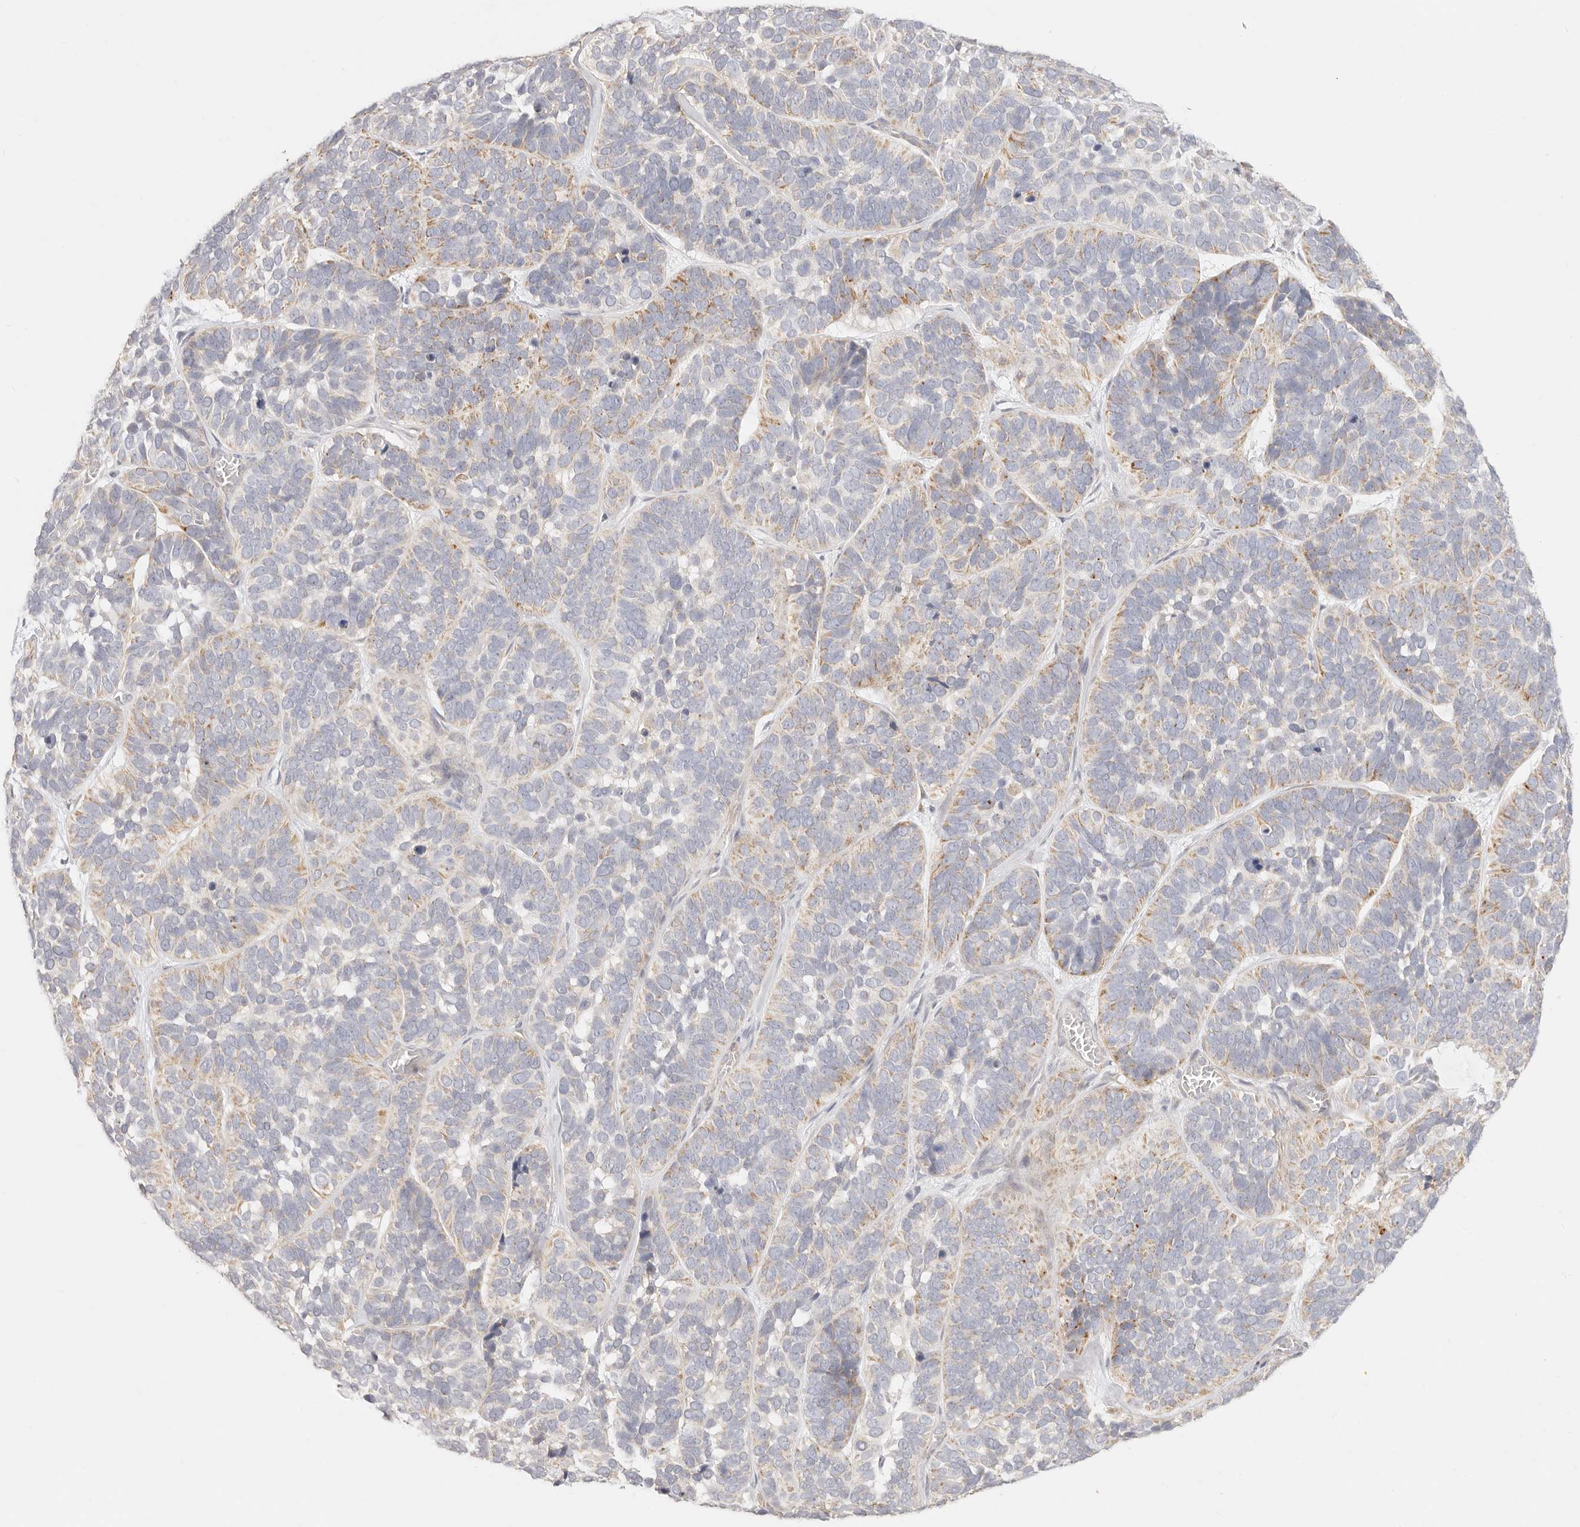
{"staining": {"intensity": "moderate", "quantity": "<25%", "location": "cytoplasmic/membranous"}, "tissue": "skin cancer", "cell_type": "Tumor cells", "image_type": "cancer", "snomed": [{"axis": "morphology", "description": "Basal cell carcinoma"}, {"axis": "topography", "description": "Skin"}], "caption": "Basal cell carcinoma (skin) stained with DAB immunohistochemistry shows low levels of moderate cytoplasmic/membranous staining in approximately <25% of tumor cells. The staining was performed using DAB (3,3'-diaminobenzidine) to visualize the protein expression in brown, while the nuclei were stained in blue with hematoxylin (Magnification: 20x).", "gene": "GPR156", "patient": {"sex": "male", "age": 62}}